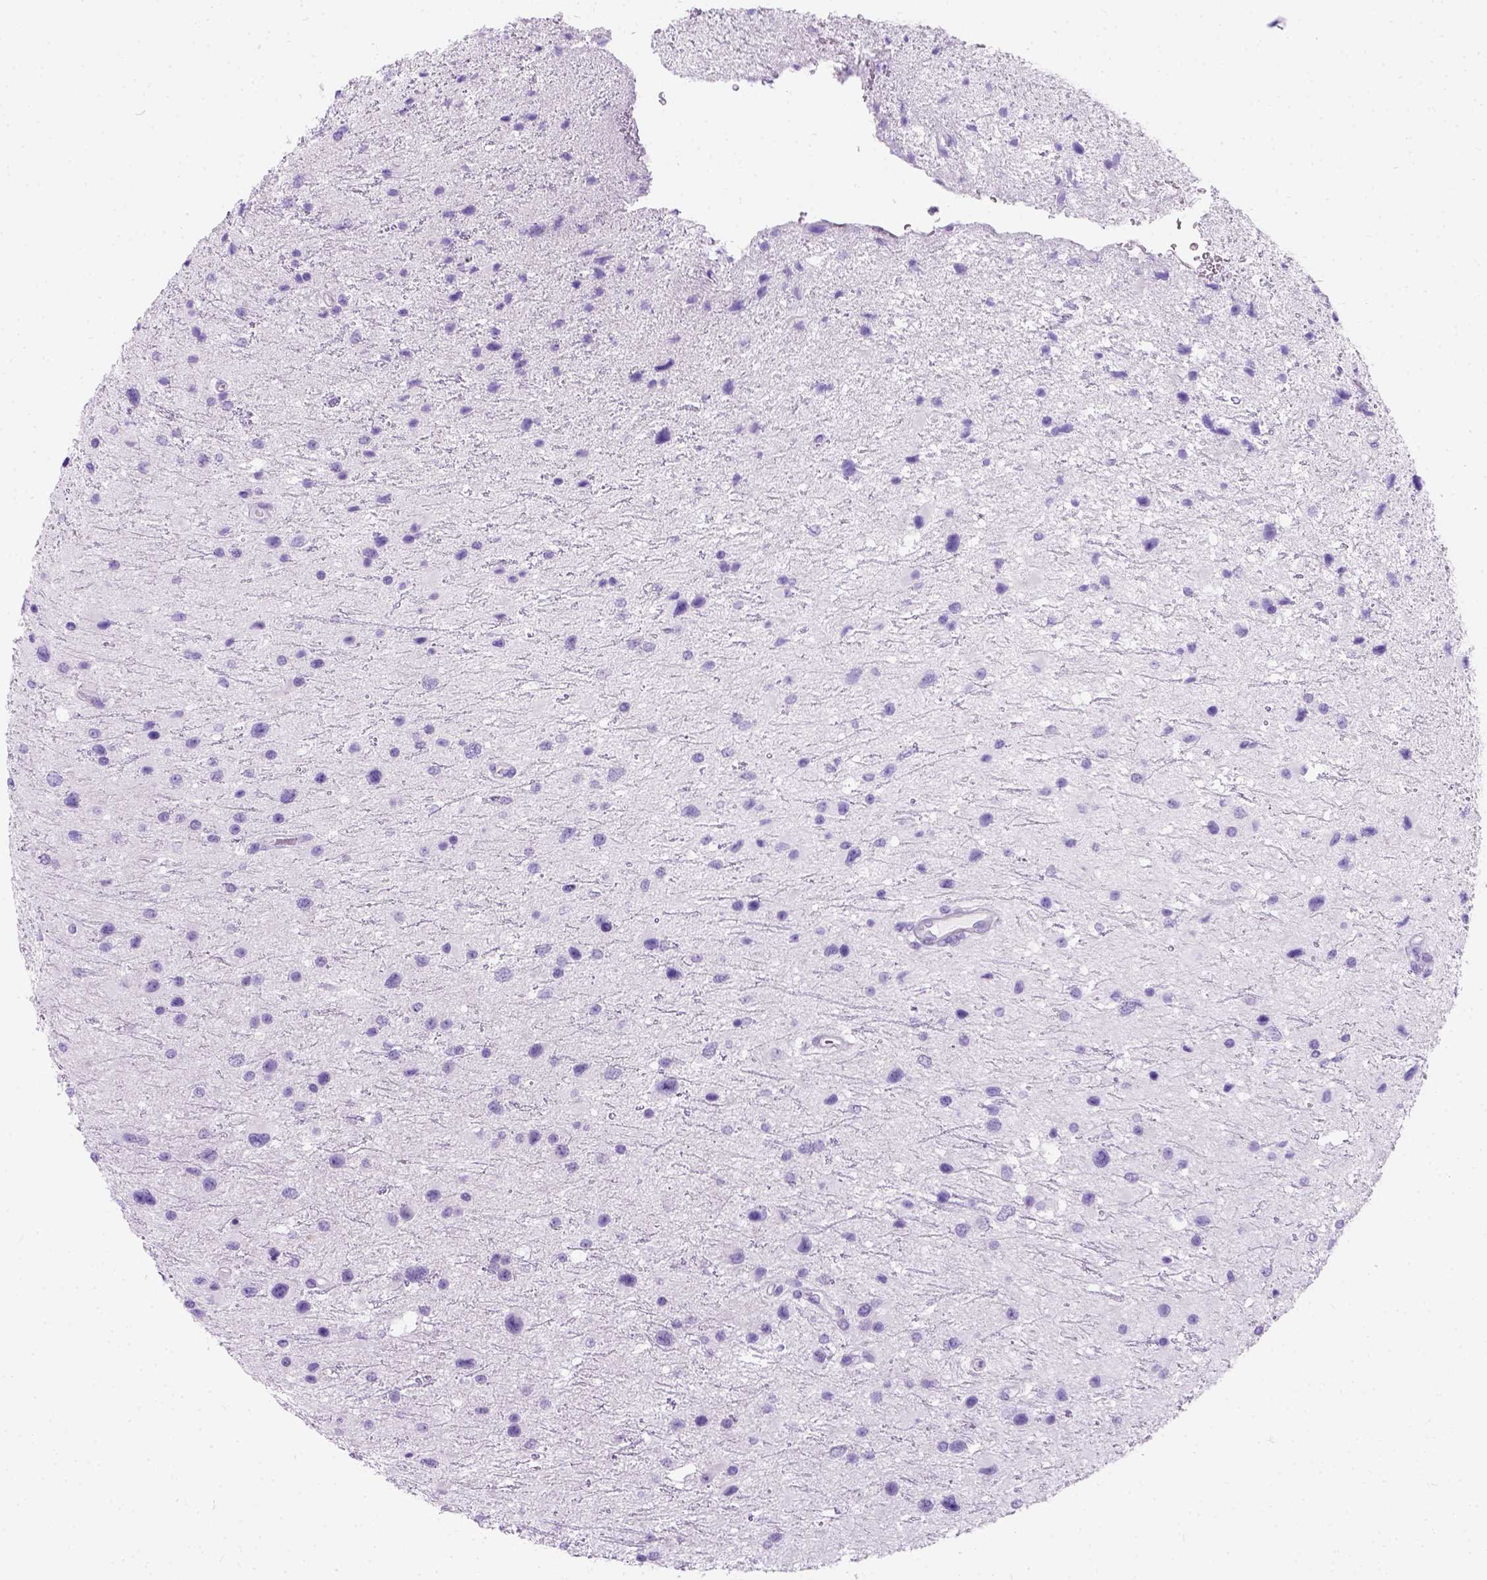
{"staining": {"intensity": "negative", "quantity": "none", "location": "none"}, "tissue": "glioma", "cell_type": "Tumor cells", "image_type": "cancer", "snomed": [{"axis": "morphology", "description": "Glioma, malignant, Low grade"}, {"axis": "topography", "description": "Brain"}], "caption": "IHC of malignant glioma (low-grade) reveals no staining in tumor cells. Brightfield microscopy of IHC stained with DAB (3,3'-diaminobenzidine) (brown) and hematoxylin (blue), captured at high magnification.", "gene": "C7orf57", "patient": {"sex": "female", "age": 32}}